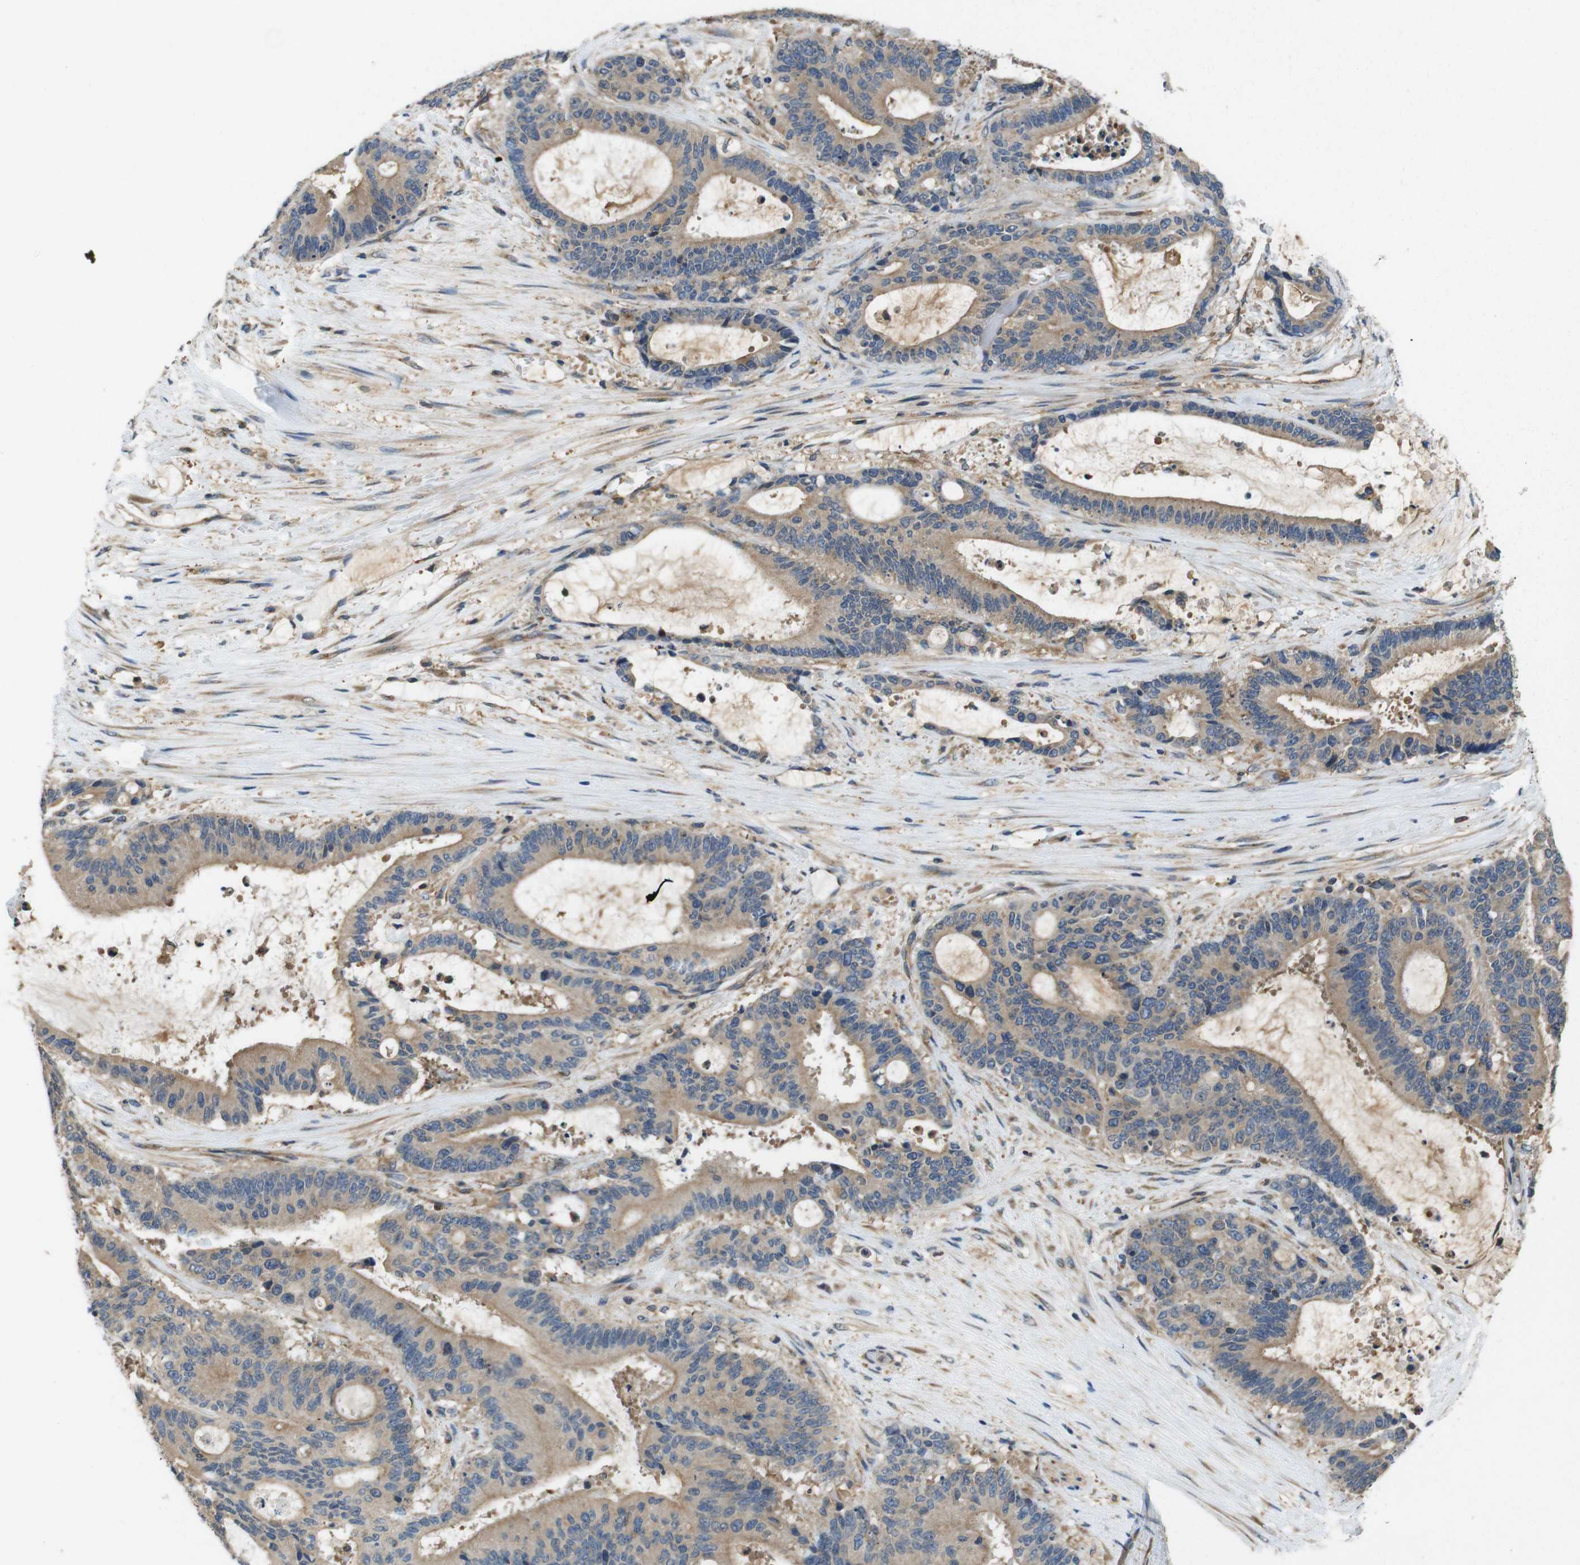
{"staining": {"intensity": "weak", "quantity": ">75%", "location": "cytoplasmic/membranous"}, "tissue": "liver cancer", "cell_type": "Tumor cells", "image_type": "cancer", "snomed": [{"axis": "morphology", "description": "Normal tissue, NOS"}, {"axis": "morphology", "description": "Cholangiocarcinoma"}, {"axis": "topography", "description": "Liver"}, {"axis": "topography", "description": "Peripheral nerve tissue"}], "caption": "Immunohistochemical staining of liver cancer shows weak cytoplasmic/membranous protein positivity in approximately >75% of tumor cells.", "gene": "DCTN1", "patient": {"sex": "female", "age": 73}}